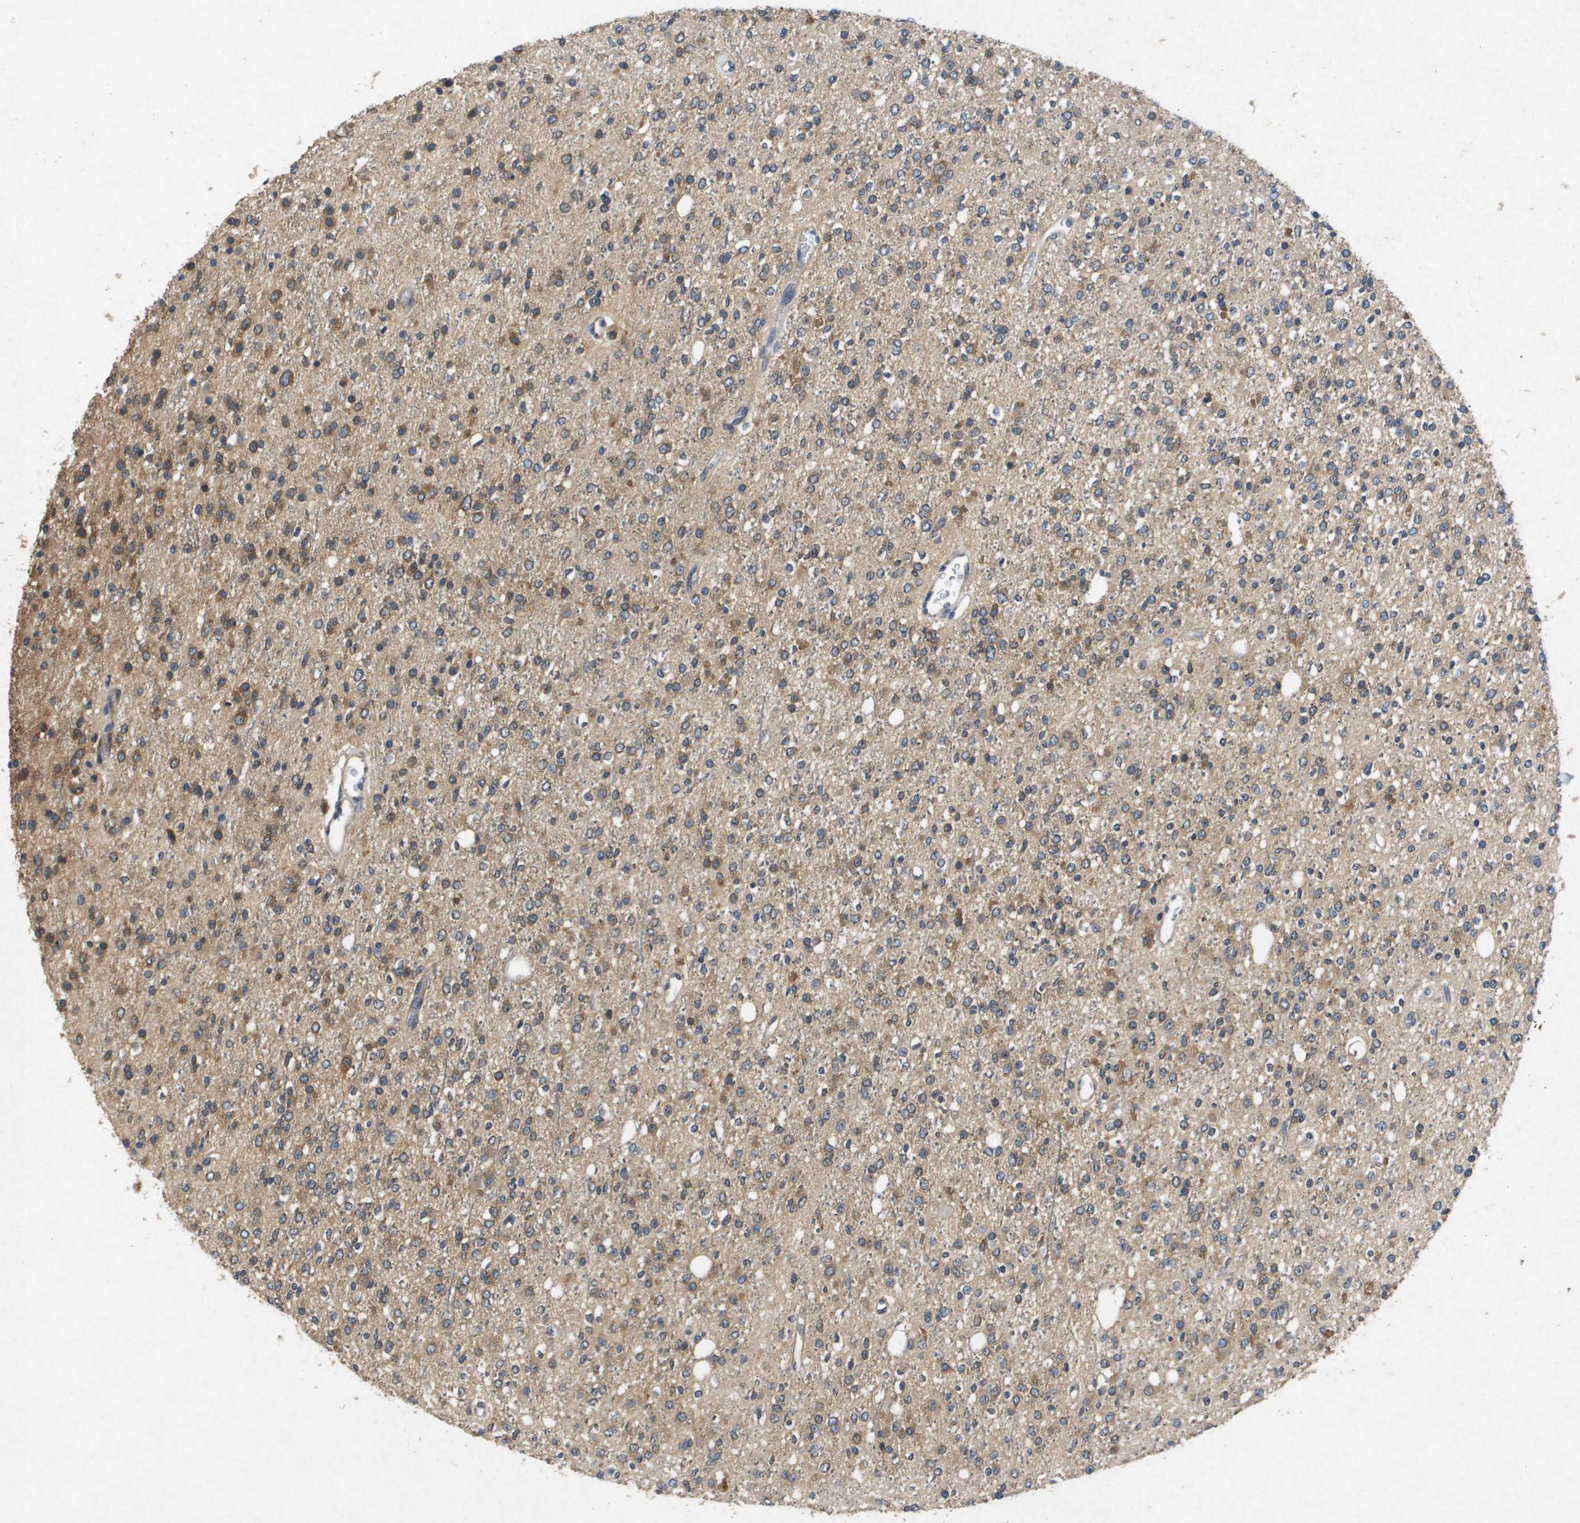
{"staining": {"intensity": "moderate", "quantity": ">75%", "location": "cytoplasmic/membranous"}, "tissue": "glioma", "cell_type": "Tumor cells", "image_type": "cancer", "snomed": [{"axis": "morphology", "description": "Glioma, malignant, High grade"}, {"axis": "topography", "description": "Brain"}], "caption": "Immunohistochemistry (IHC) staining of malignant glioma (high-grade), which reveals medium levels of moderate cytoplasmic/membranous staining in approximately >75% of tumor cells indicating moderate cytoplasmic/membranous protein positivity. The staining was performed using DAB (3,3'-diaminobenzidine) (brown) for protein detection and nuclei were counterstained in hematoxylin (blue).", "gene": "PTPRT", "patient": {"sex": "male", "age": 34}}